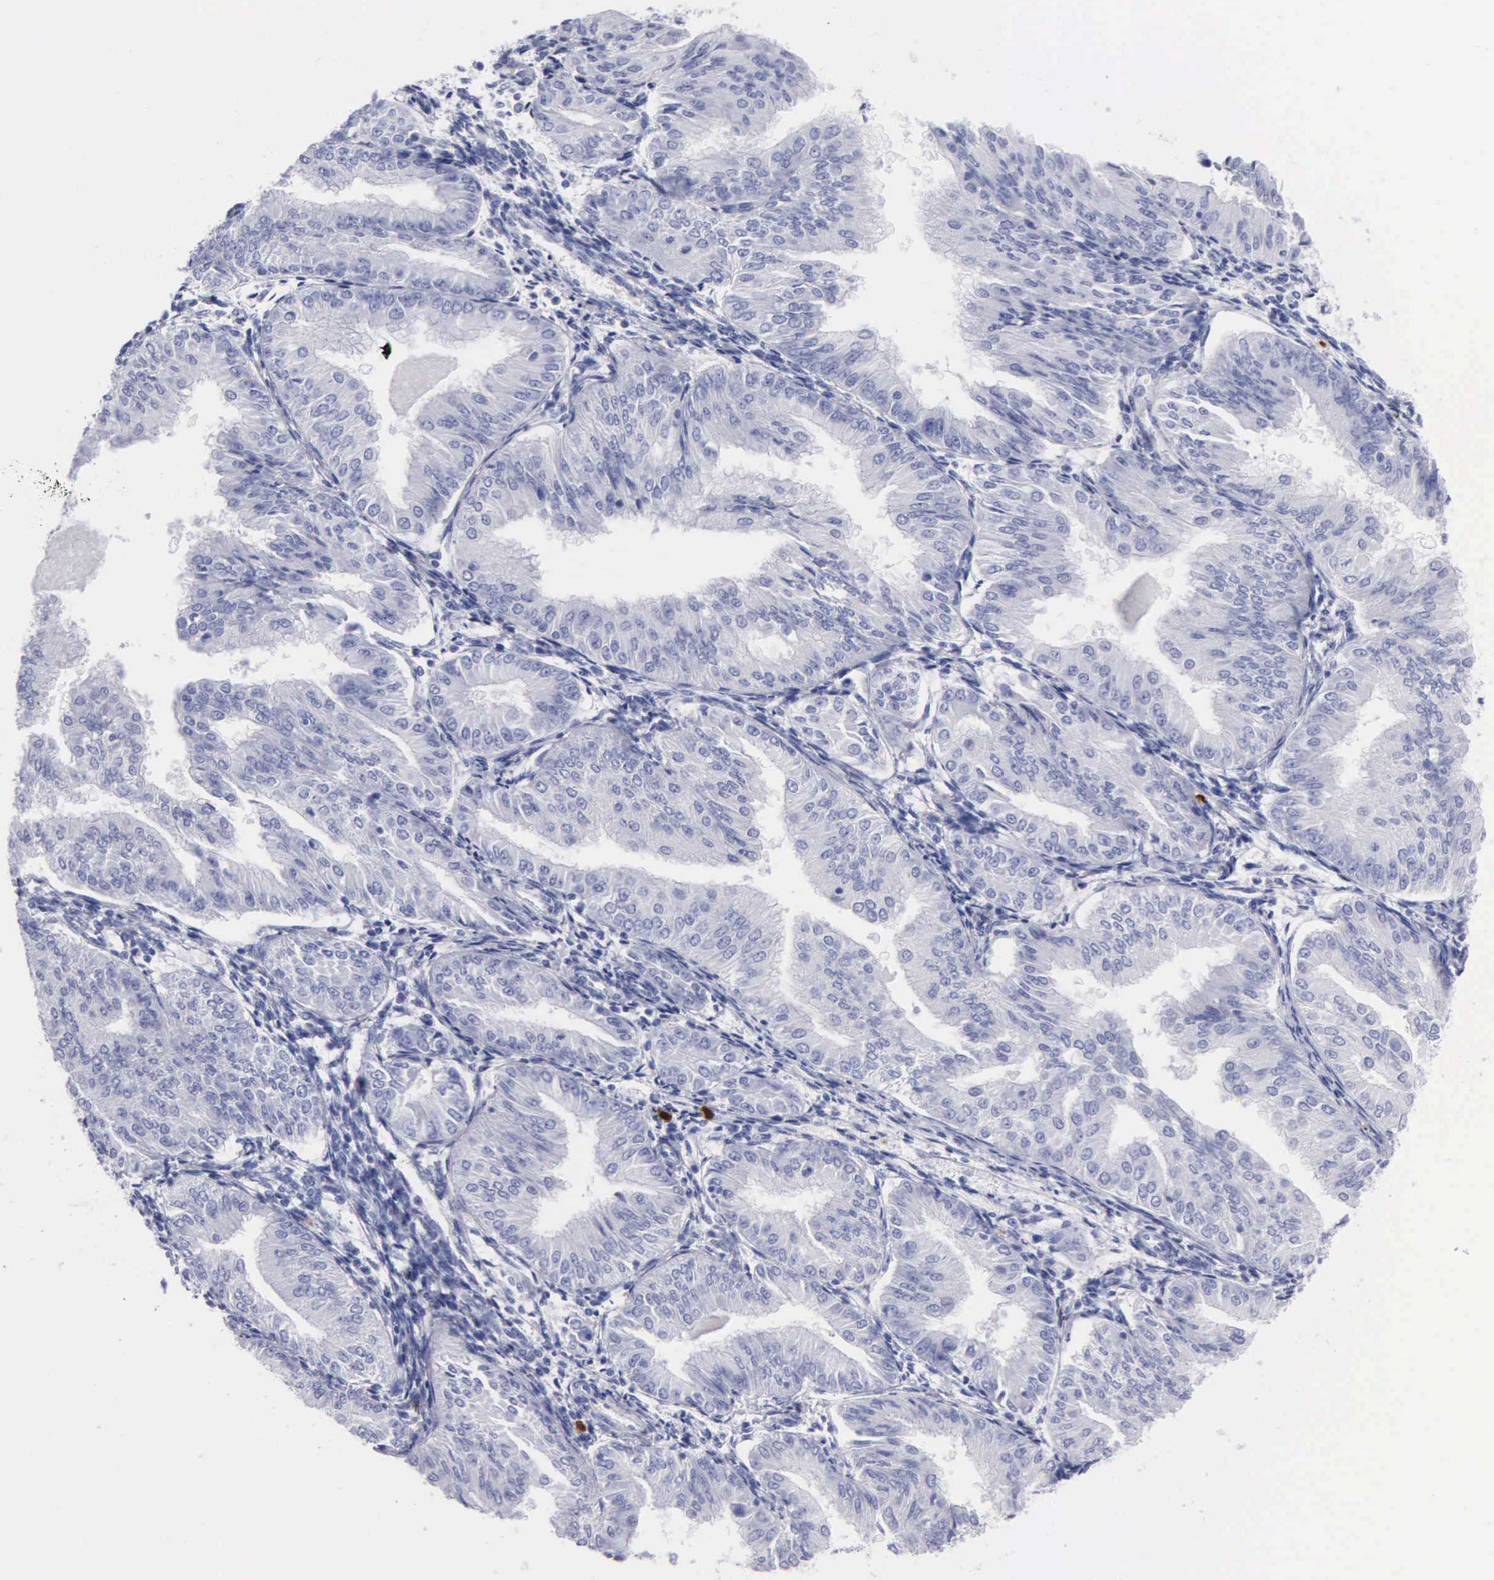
{"staining": {"intensity": "negative", "quantity": "none", "location": "none"}, "tissue": "endometrial cancer", "cell_type": "Tumor cells", "image_type": "cancer", "snomed": [{"axis": "morphology", "description": "Adenocarcinoma, NOS"}, {"axis": "topography", "description": "Endometrium"}], "caption": "This is a image of IHC staining of adenocarcinoma (endometrial), which shows no positivity in tumor cells.", "gene": "CTSG", "patient": {"sex": "female", "age": 53}}